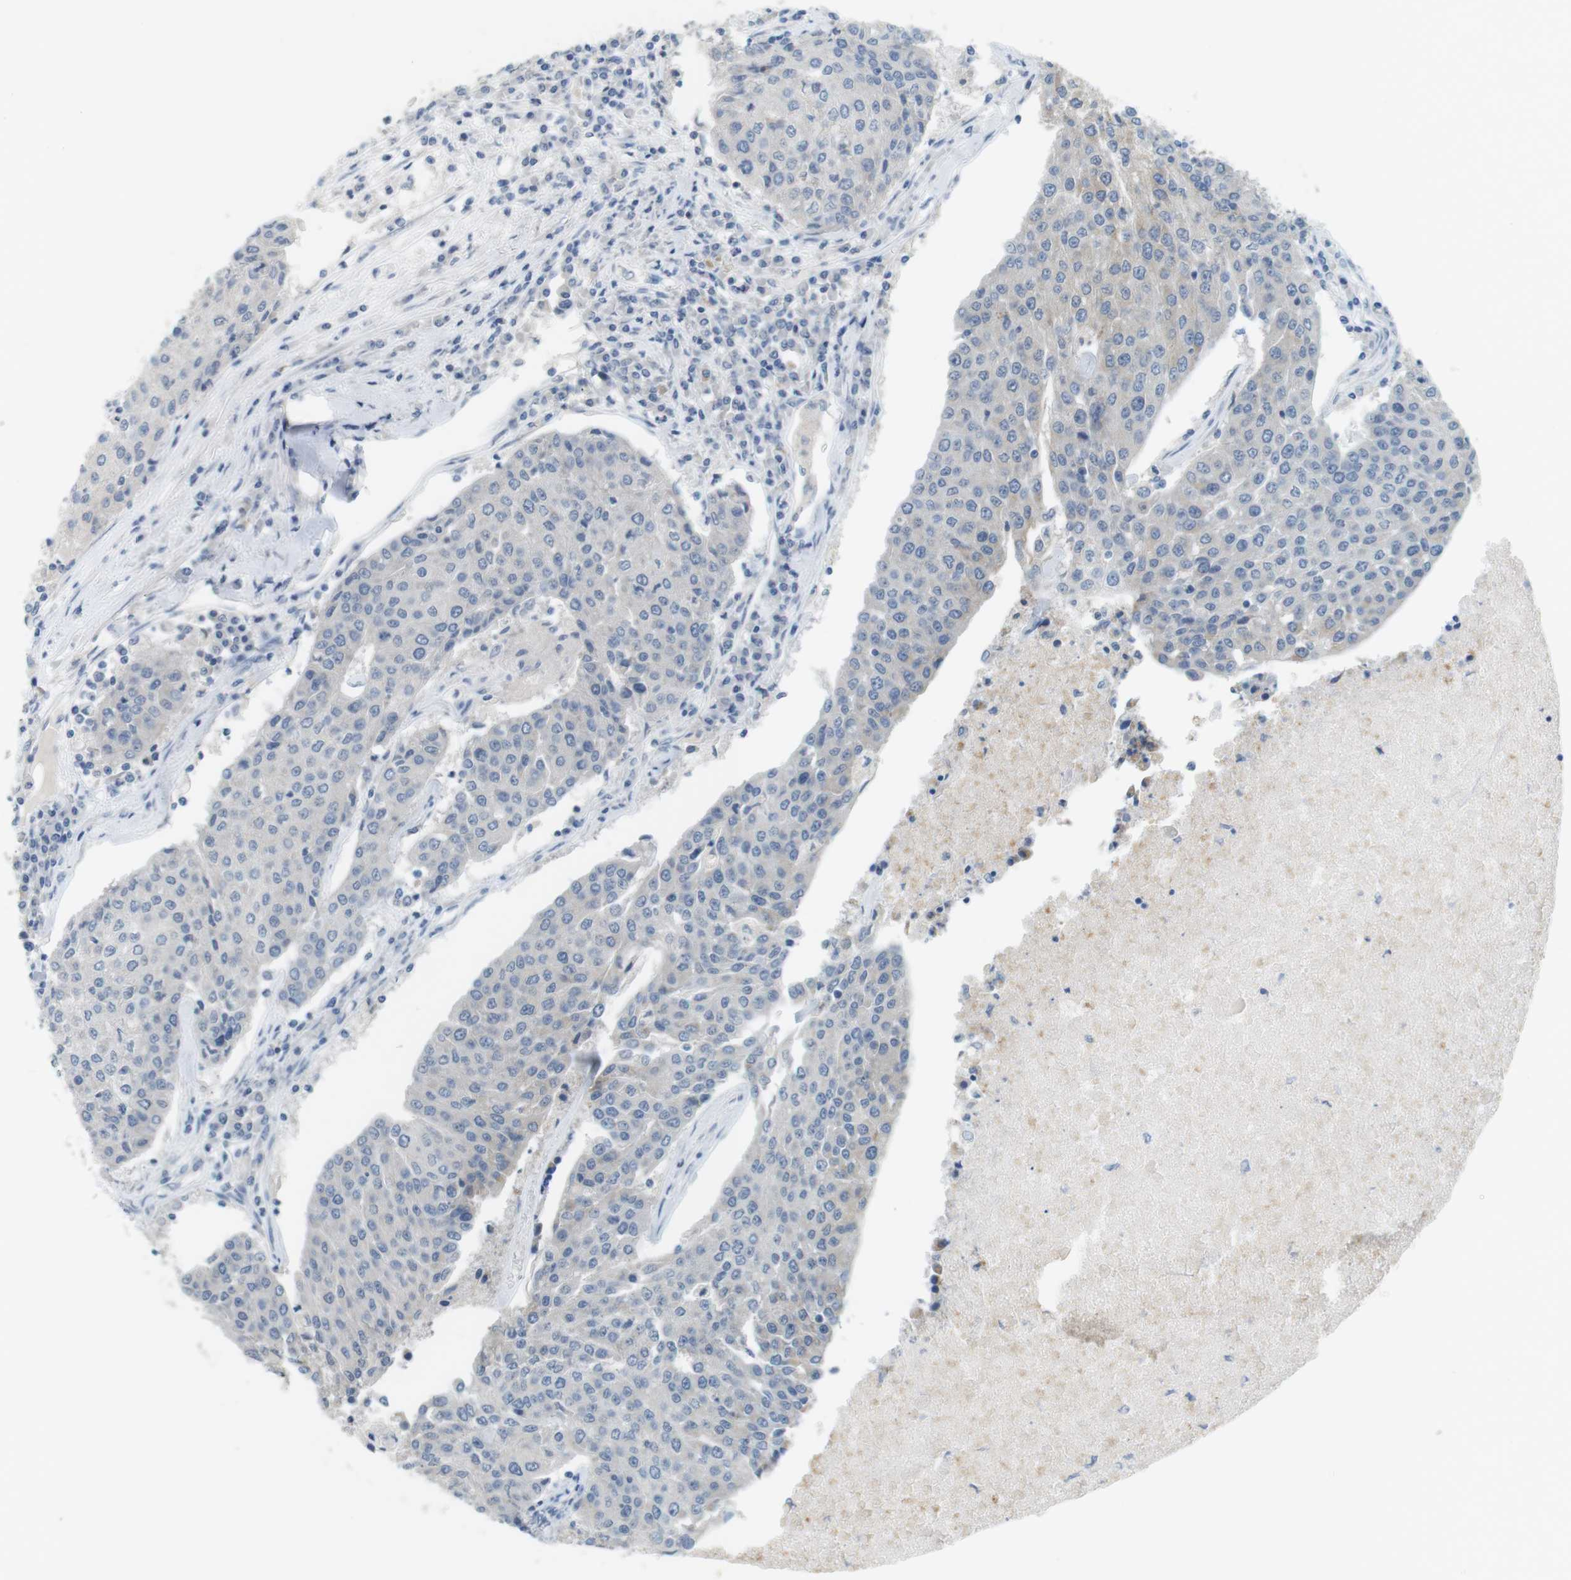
{"staining": {"intensity": "weak", "quantity": "<25%", "location": "cytoplasmic/membranous"}, "tissue": "urothelial cancer", "cell_type": "Tumor cells", "image_type": "cancer", "snomed": [{"axis": "morphology", "description": "Urothelial carcinoma, High grade"}, {"axis": "topography", "description": "Urinary bladder"}], "caption": "Immunohistochemistry image of human urothelial carcinoma (high-grade) stained for a protein (brown), which displays no staining in tumor cells.", "gene": "MUC5B", "patient": {"sex": "female", "age": 85}}